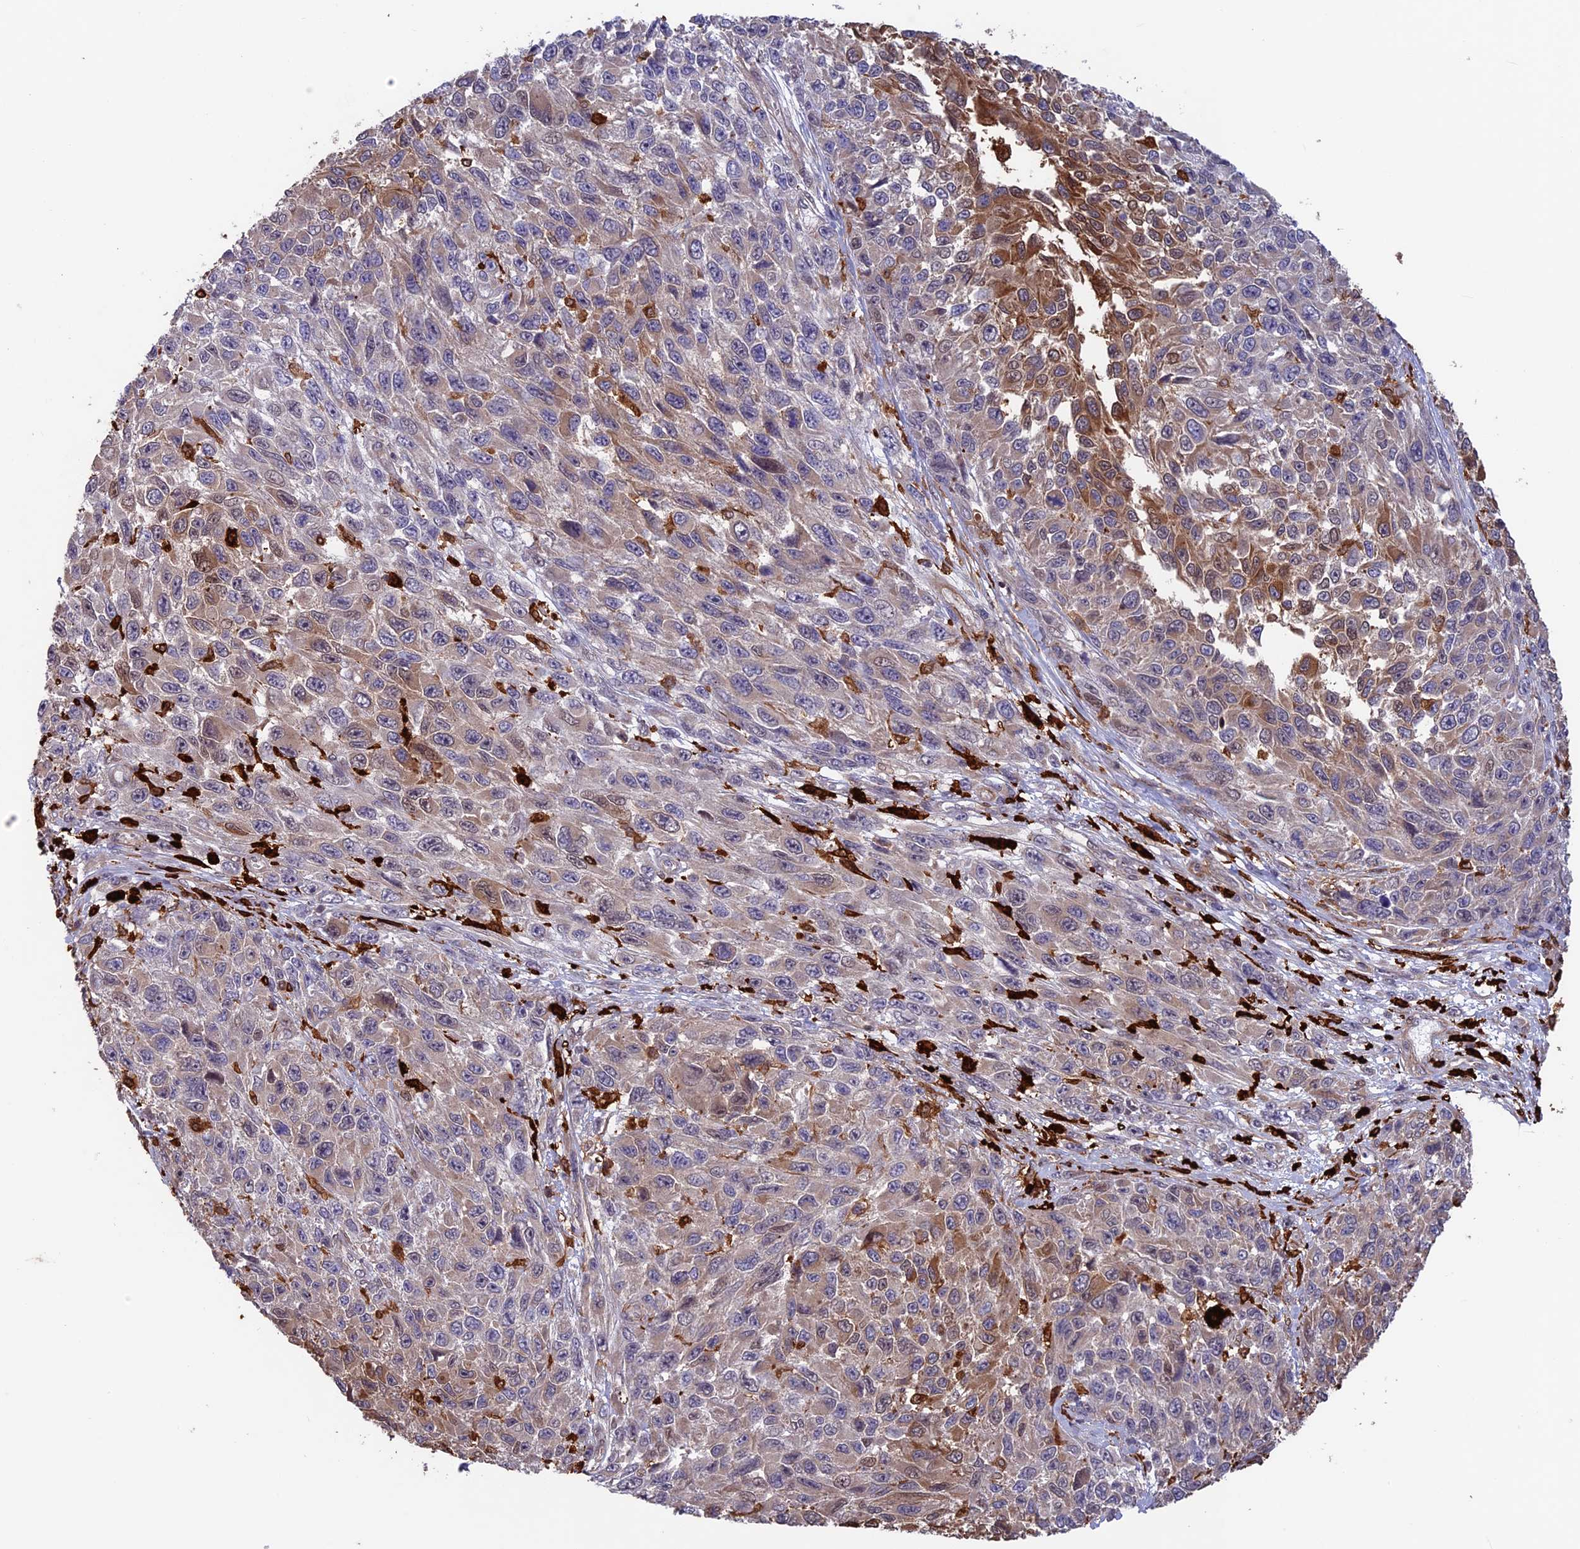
{"staining": {"intensity": "moderate", "quantity": "<25%", "location": "cytoplasmic/membranous"}, "tissue": "melanoma", "cell_type": "Tumor cells", "image_type": "cancer", "snomed": [{"axis": "morphology", "description": "Normal tissue, NOS"}, {"axis": "morphology", "description": "Malignant melanoma, NOS"}, {"axis": "topography", "description": "Skin"}], "caption": "High-power microscopy captured an IHC micrograph of malignant melanoma, revealing moderate cytoplasmic/membranous staining in about <25% of tumor cells. (DAB (3,3'-diaminobenzidine) IHC, brown staining for protein, blue staining for nuclei).", "gene": "MAST2", "patient": {"sex": "female", "age": 96}}